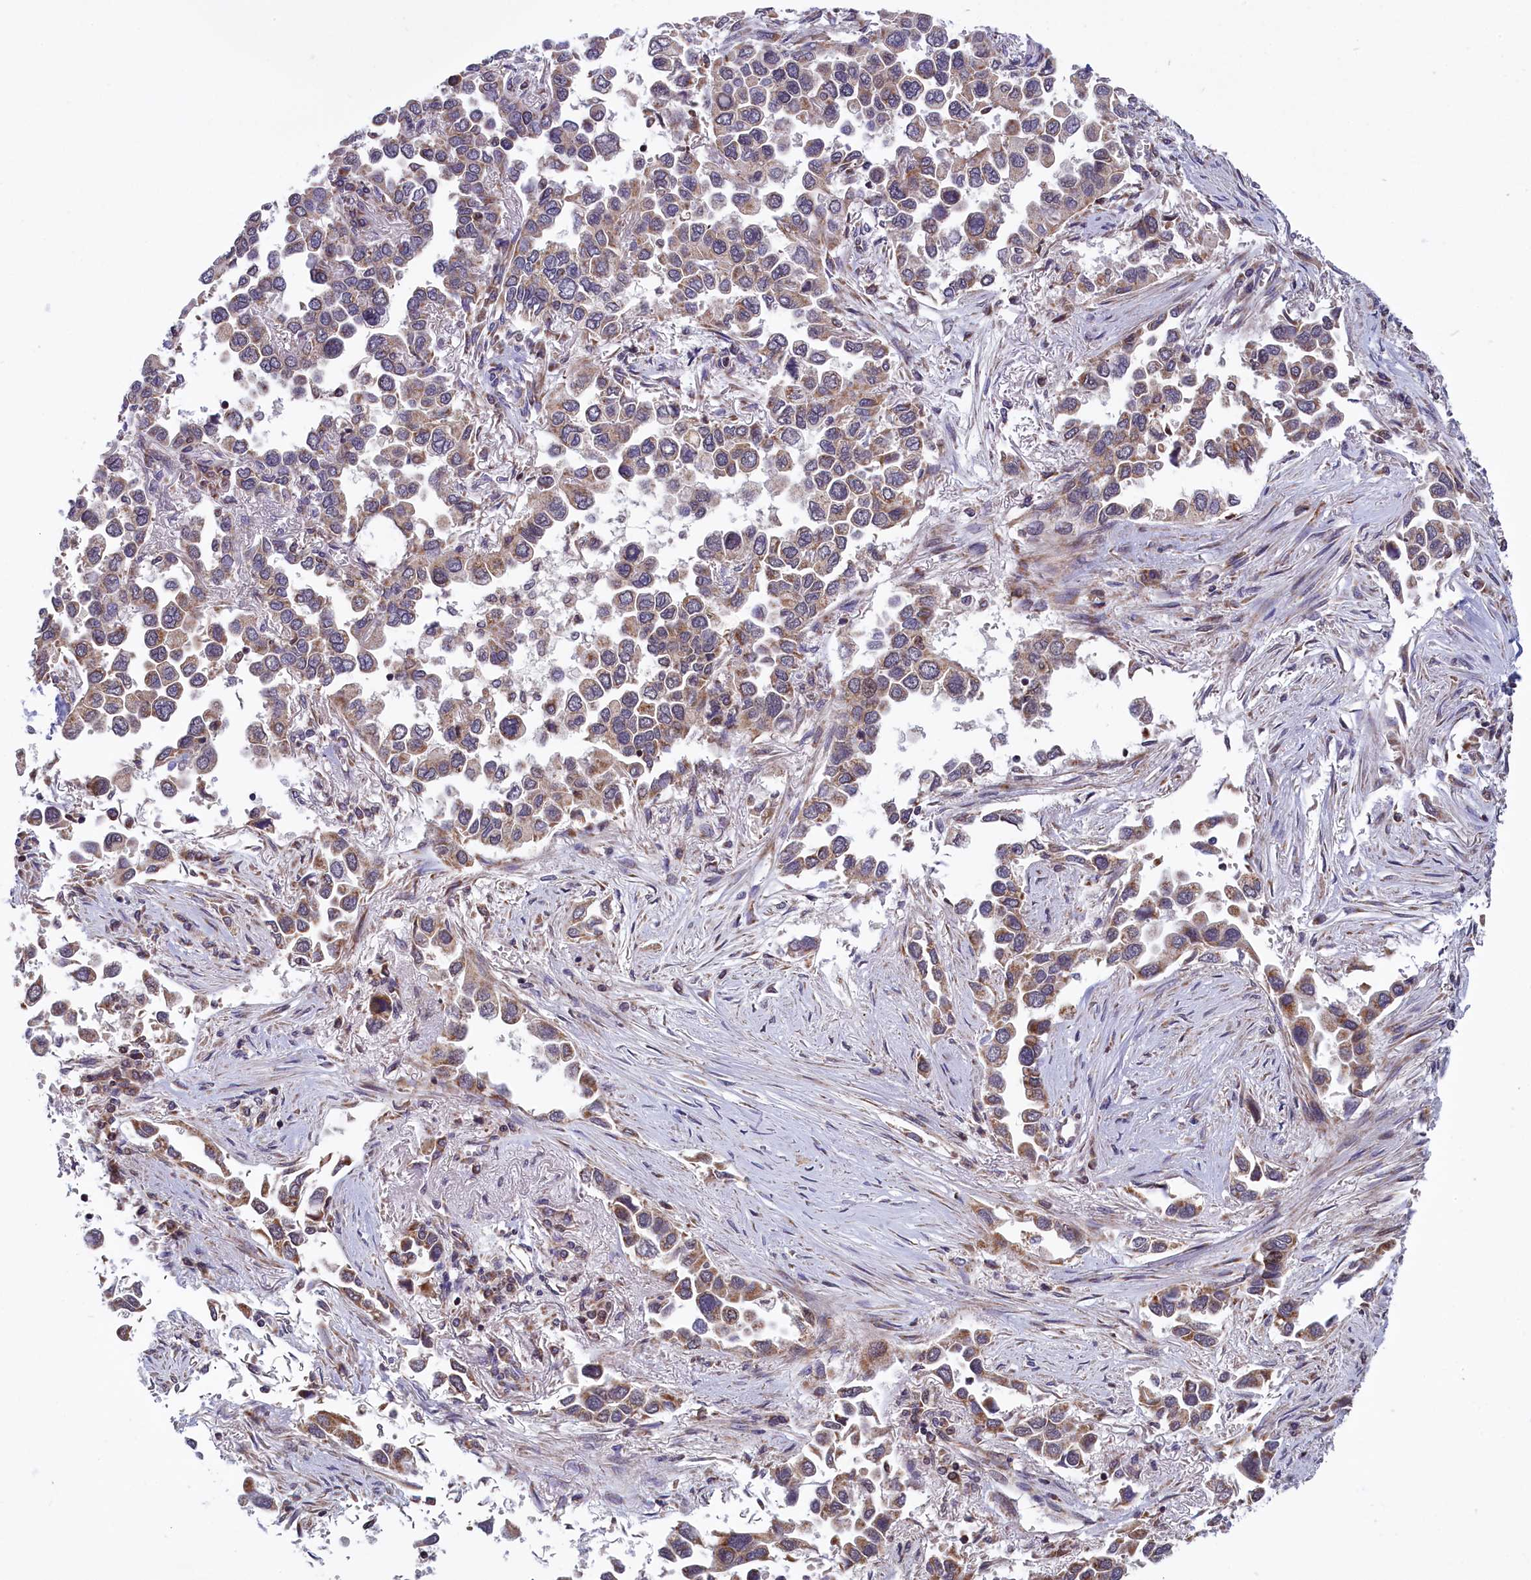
{"staining": {"intensity": "moderate", "quantity": "<25%", "location": "cytoplasmic/membranous"}, "tissue": "lung cancer", "cell_type": "Tumor cells", "image_type": "cancer", "snomed": [{"axis": "morphology", "description": "Adenocarcinoma, NOS"}, {"axis": "topography", "description": "Lung"}], "caption": "Immunohistochemistry (IHC) staining of lung adenocarcinoma, which displays low levels of moderate cytoplasmic/membranous positivity in about <25% of tumor cells indicating moderate cytoplasmic/membranous protein staining. The staining was performed using DAB (3,3'-diaminobenzidine) (brown) for protein detection and nuclei were counterstained in hematoxylin (blue).", "gene": "TIMM44", "patient": {"sex": "female", "age": 76}}